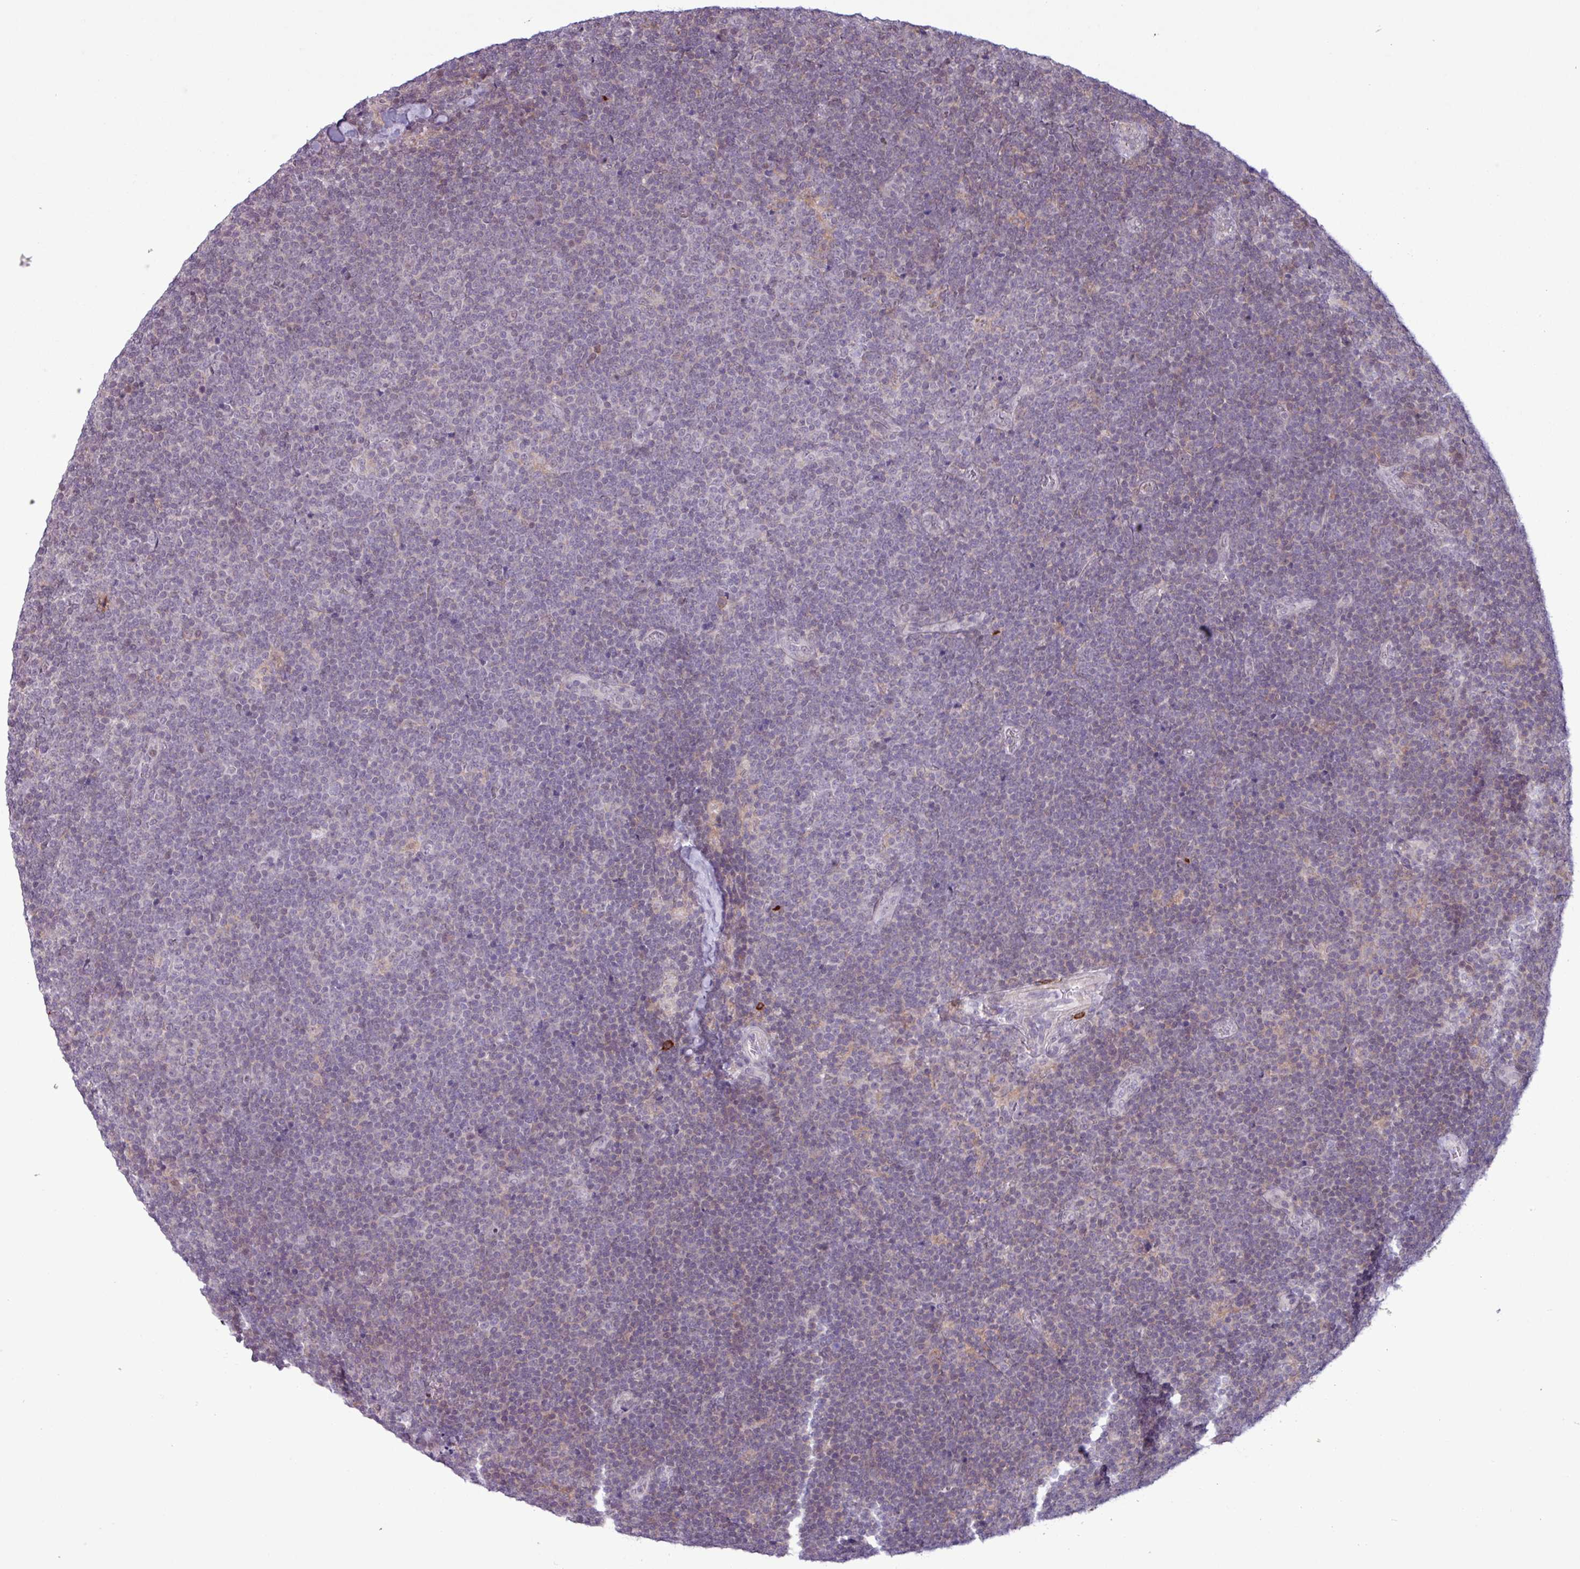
{"staining": {"intensity": "negative", "quantity": "none", "location": "none"}, "tissue": "lymphoma", "cell_type": "Tumor cells", "image_type": "cancer", "snomed": [{"axis": "morphology", "description": "Malignant lymphoma, non-Hodgkin's type, Low grade"}, {"axis": "topography", "description": "Lymph node"}], "caption": "This is an IHC image of malignant lymphoma, non-Hodgkin's type (low-grade). There is no positivity in tumor cells.", "gene": "NOTCH2", "patient": {"sex": "male", "age": 48}}